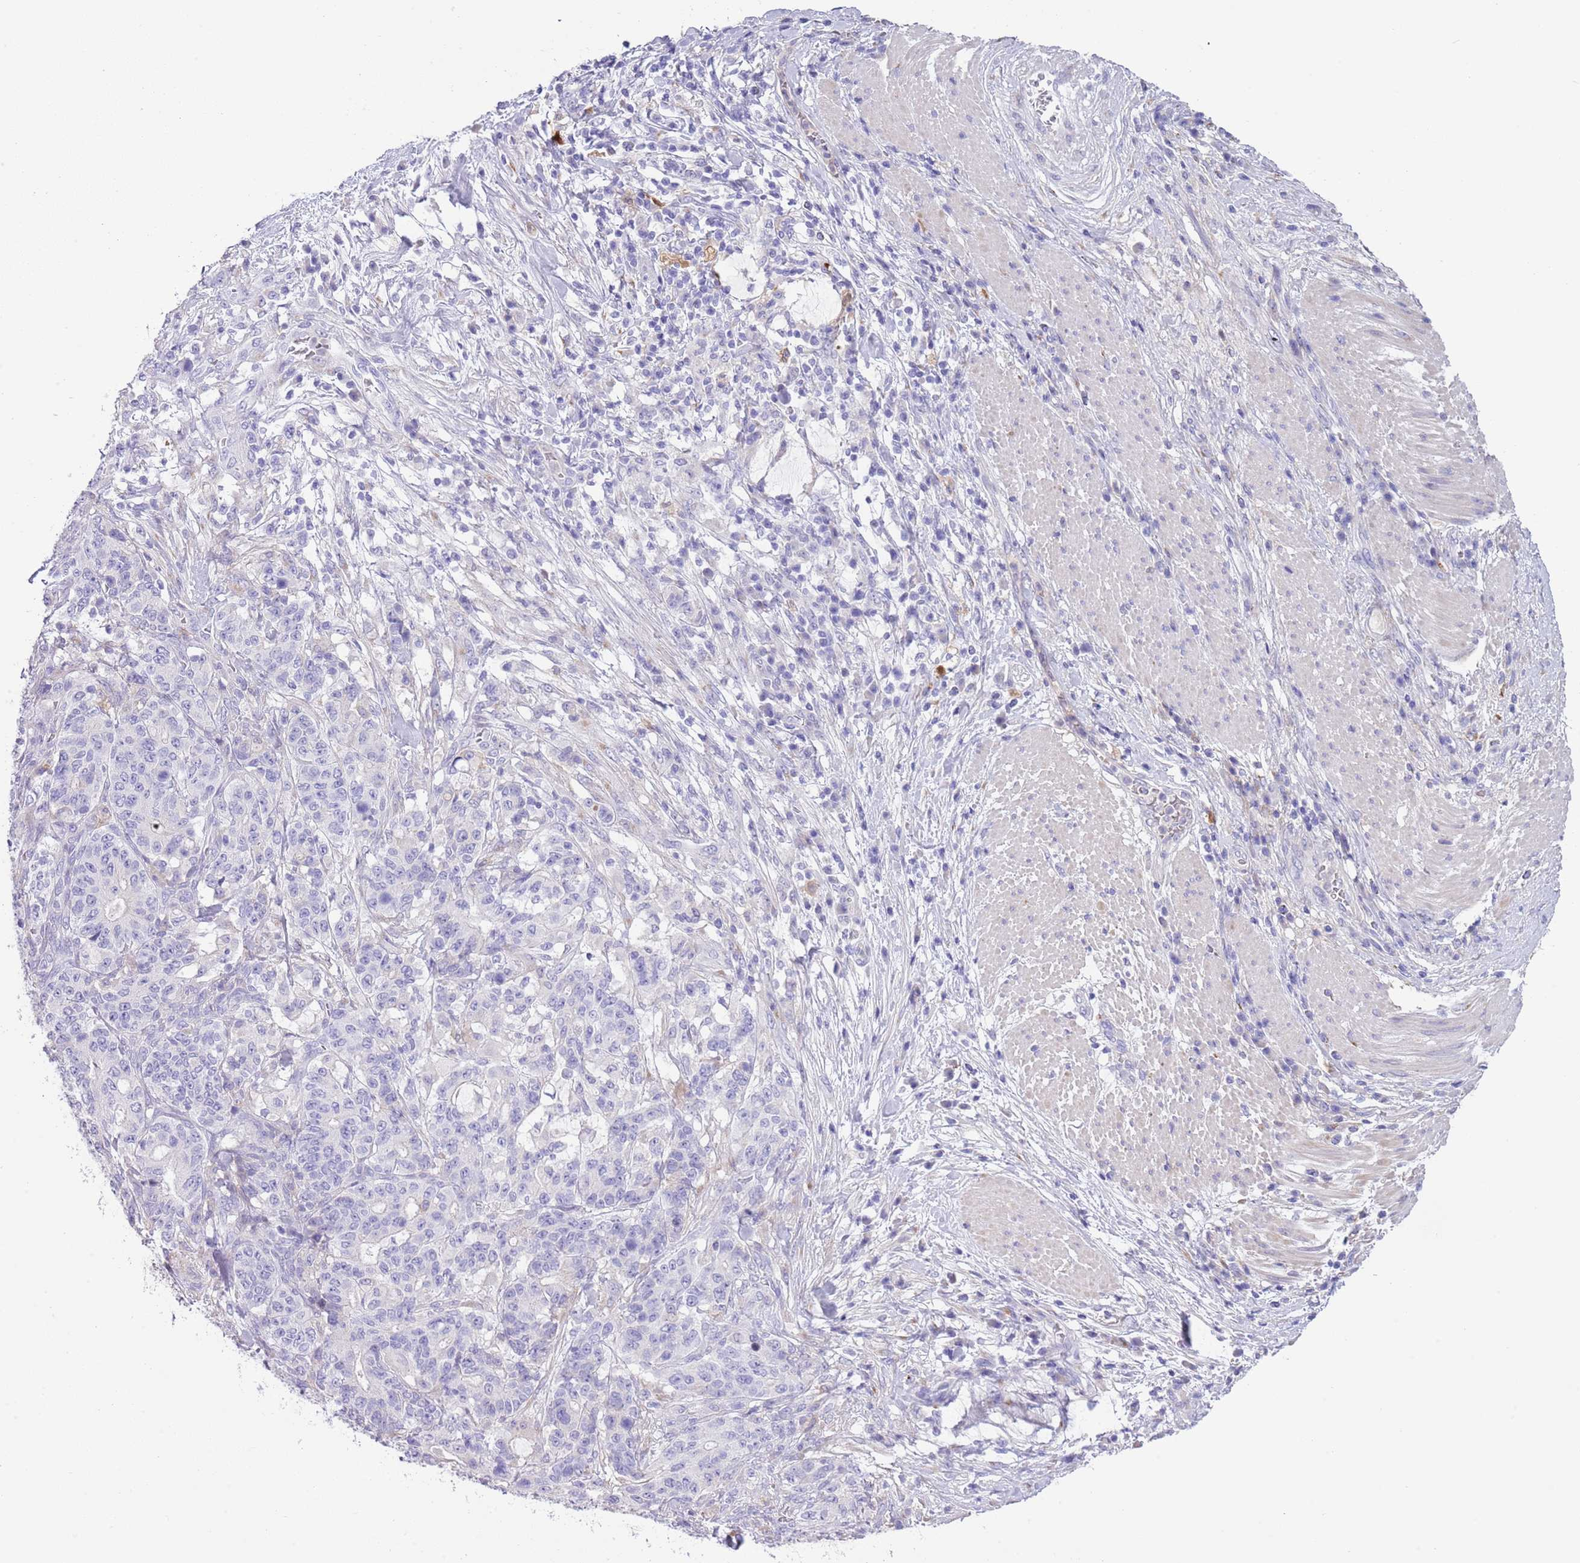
{"staining": {"intensity": "negative", "quantity": "none", "location": "none"}, "tissue": "stomach cancer", "cell_type": "Tumor cells", "image_type": "cancer", "snomed": [{"axis": "morphology", "description": "Normal tissue, NOS"}, {"axis": "morphology", "description": "Adenocarcinoma, NOS"}, {"axis": "topography", "description": "Stomach"}], "caption": "Stomach cancer was stained to show a protein in brown. There is no significant staining in tumor cells. The staining was performed using DAB to visualize the protein expression in brown, while the nuclei were stained in blue with hematoxylin (Magnification: 20x).", "gene": "ABHD17C", "patient": {"sex": "female", "age": 64}}